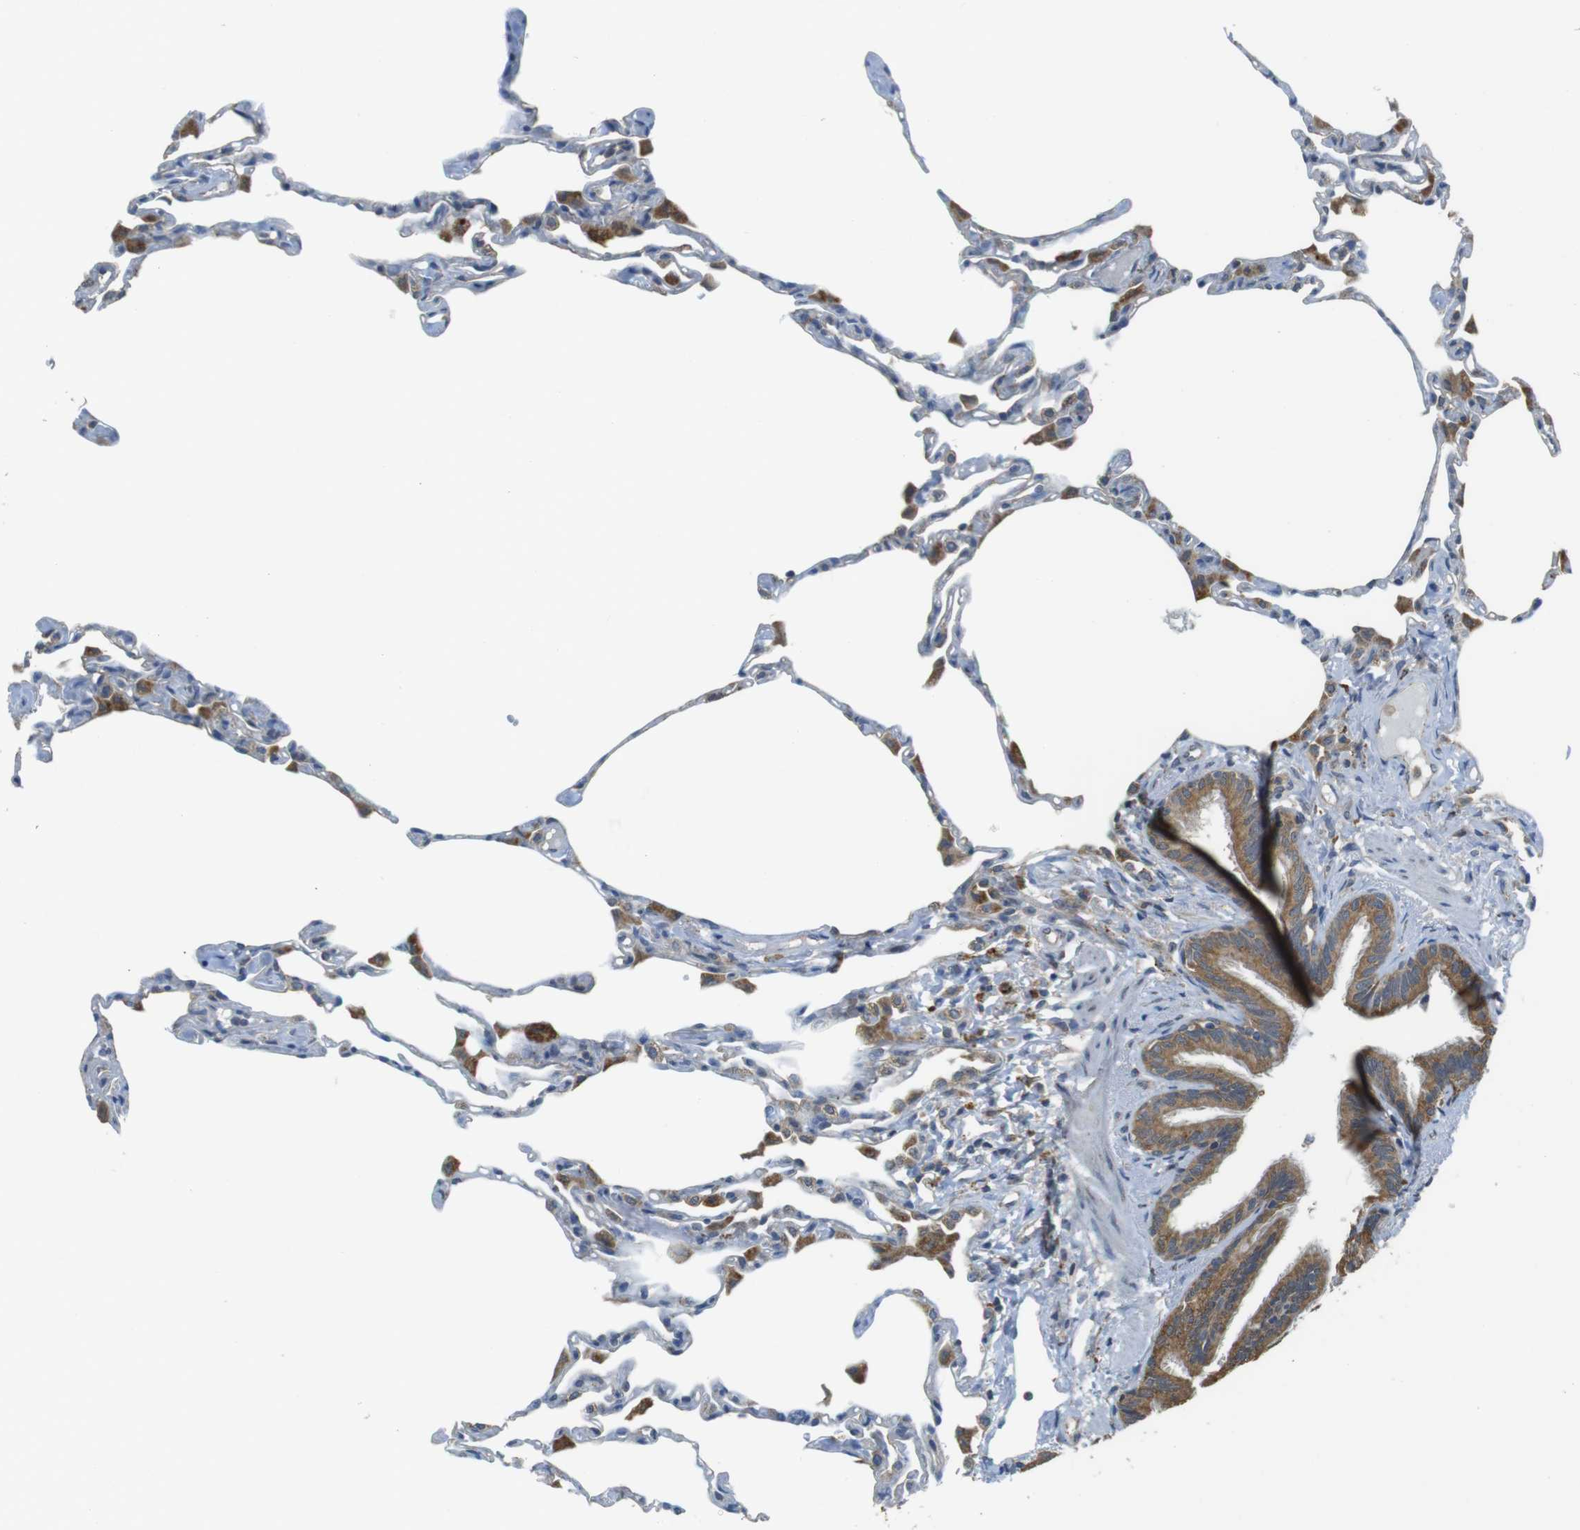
{"staining": {"intensity": "negative", "quantity": "none", "location": "none"}, "tissue": "lung", "cell_type": "Alveolar cells", "image_type": "normal", "snomed": [{"axis": "morphology", "description": "Normal tissue, NOS"}, {"axis": "topography", "description": "Lung"}], "caption": "Immunohistochemistry micrograph of benign human lung stained for a protein (brown), which displays no expression in alveolar cells. (Brightfield microscopy of DAB immunohistochemistry (IHC) at high magnification).", "gene": "BRI3BP", "patient": {"sex": "female", "age": 49}}